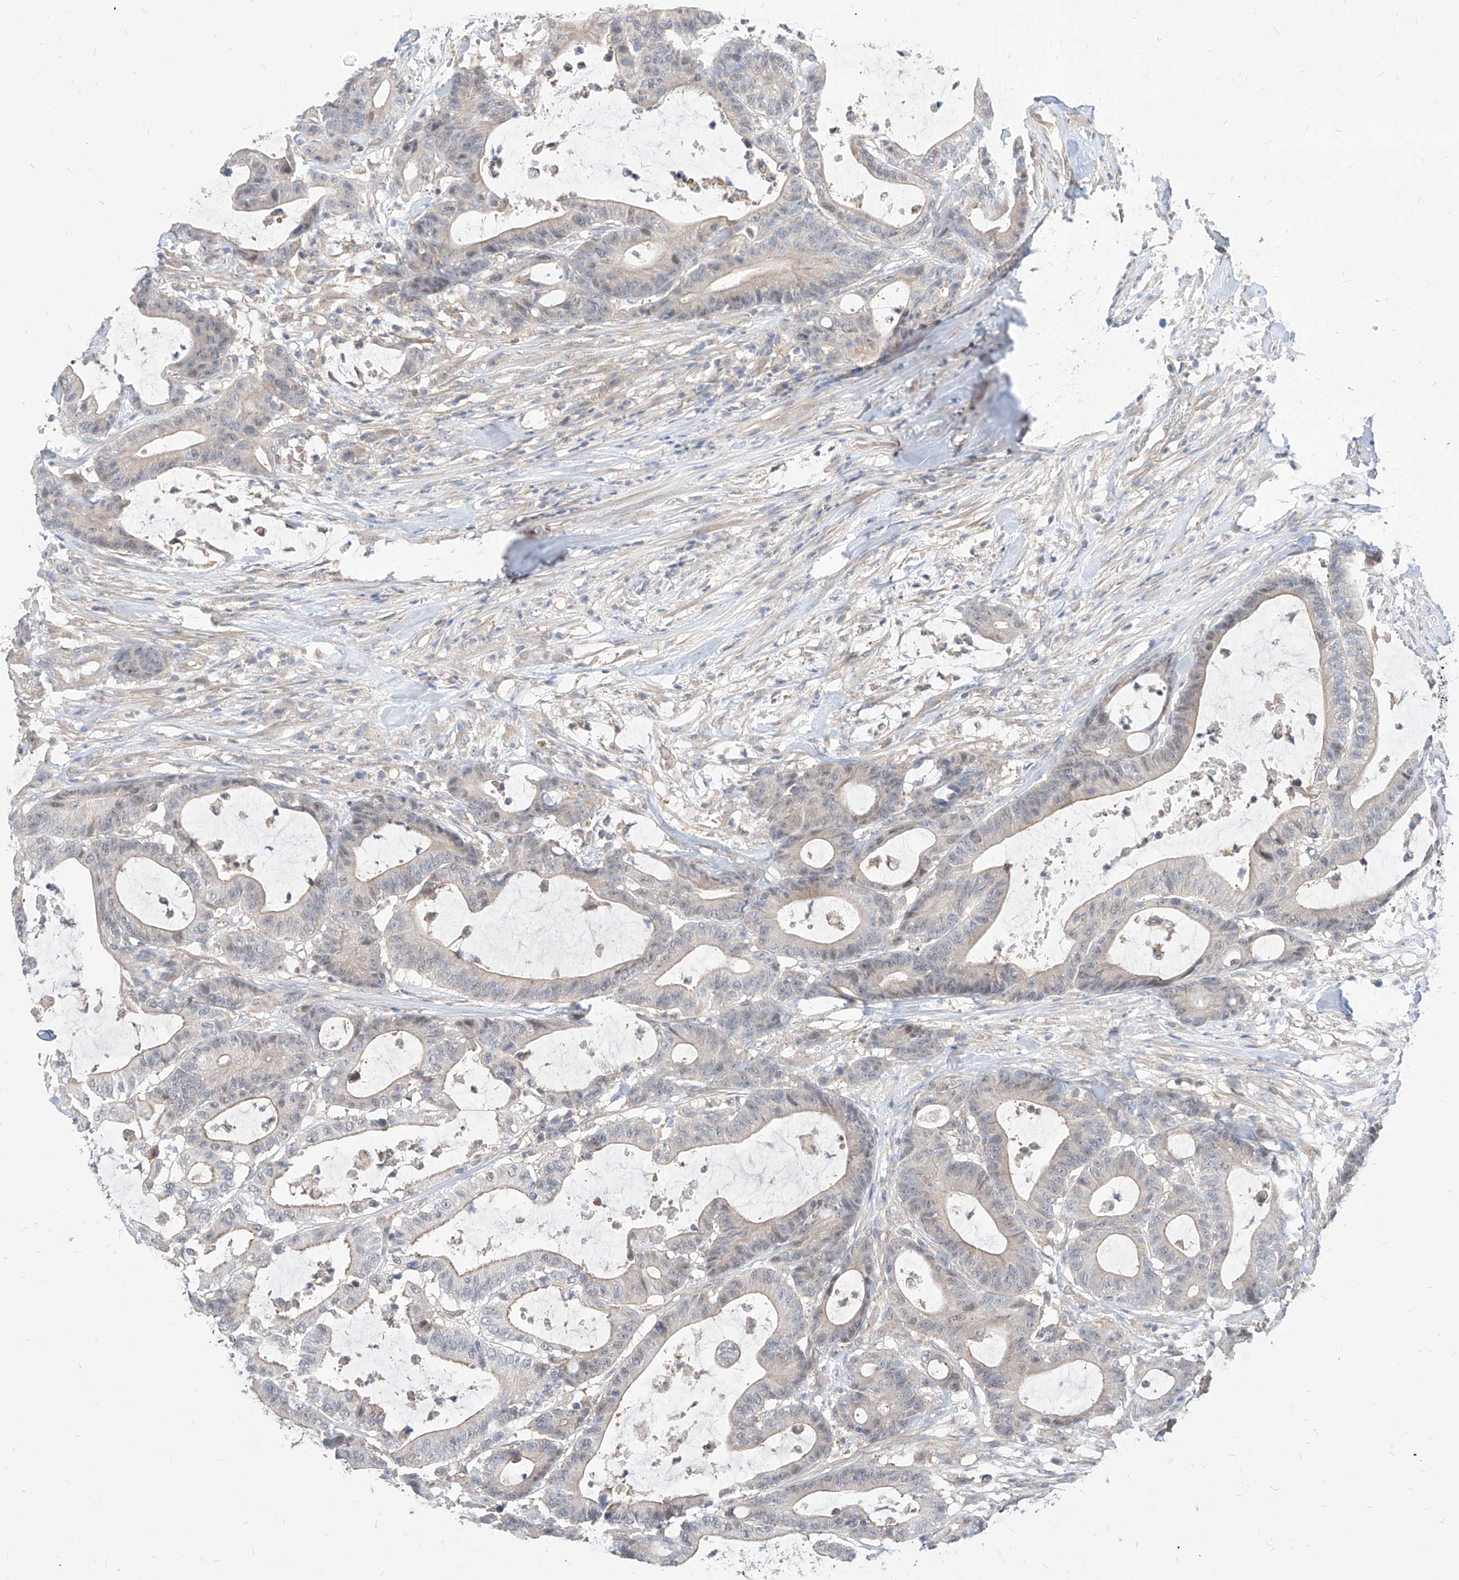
{"staining": {"intensity": "negative", "quantity": "none", "location": "none"}, "tissue": "colorectal cancer", "cell_type": "Tumor cells", "image_type": "cancer", "snomed": [{"axis": "morphology", "description": "Adenocarcinoma, NOS"}, {"axis": "topography", "description": "Colon"}], "caption": "Tumor cells show no significant positivity in colorectal cancer (adenocarcinoma).", "gene": "TSNAX", "patient": {"sex": "female", "age": 84}}